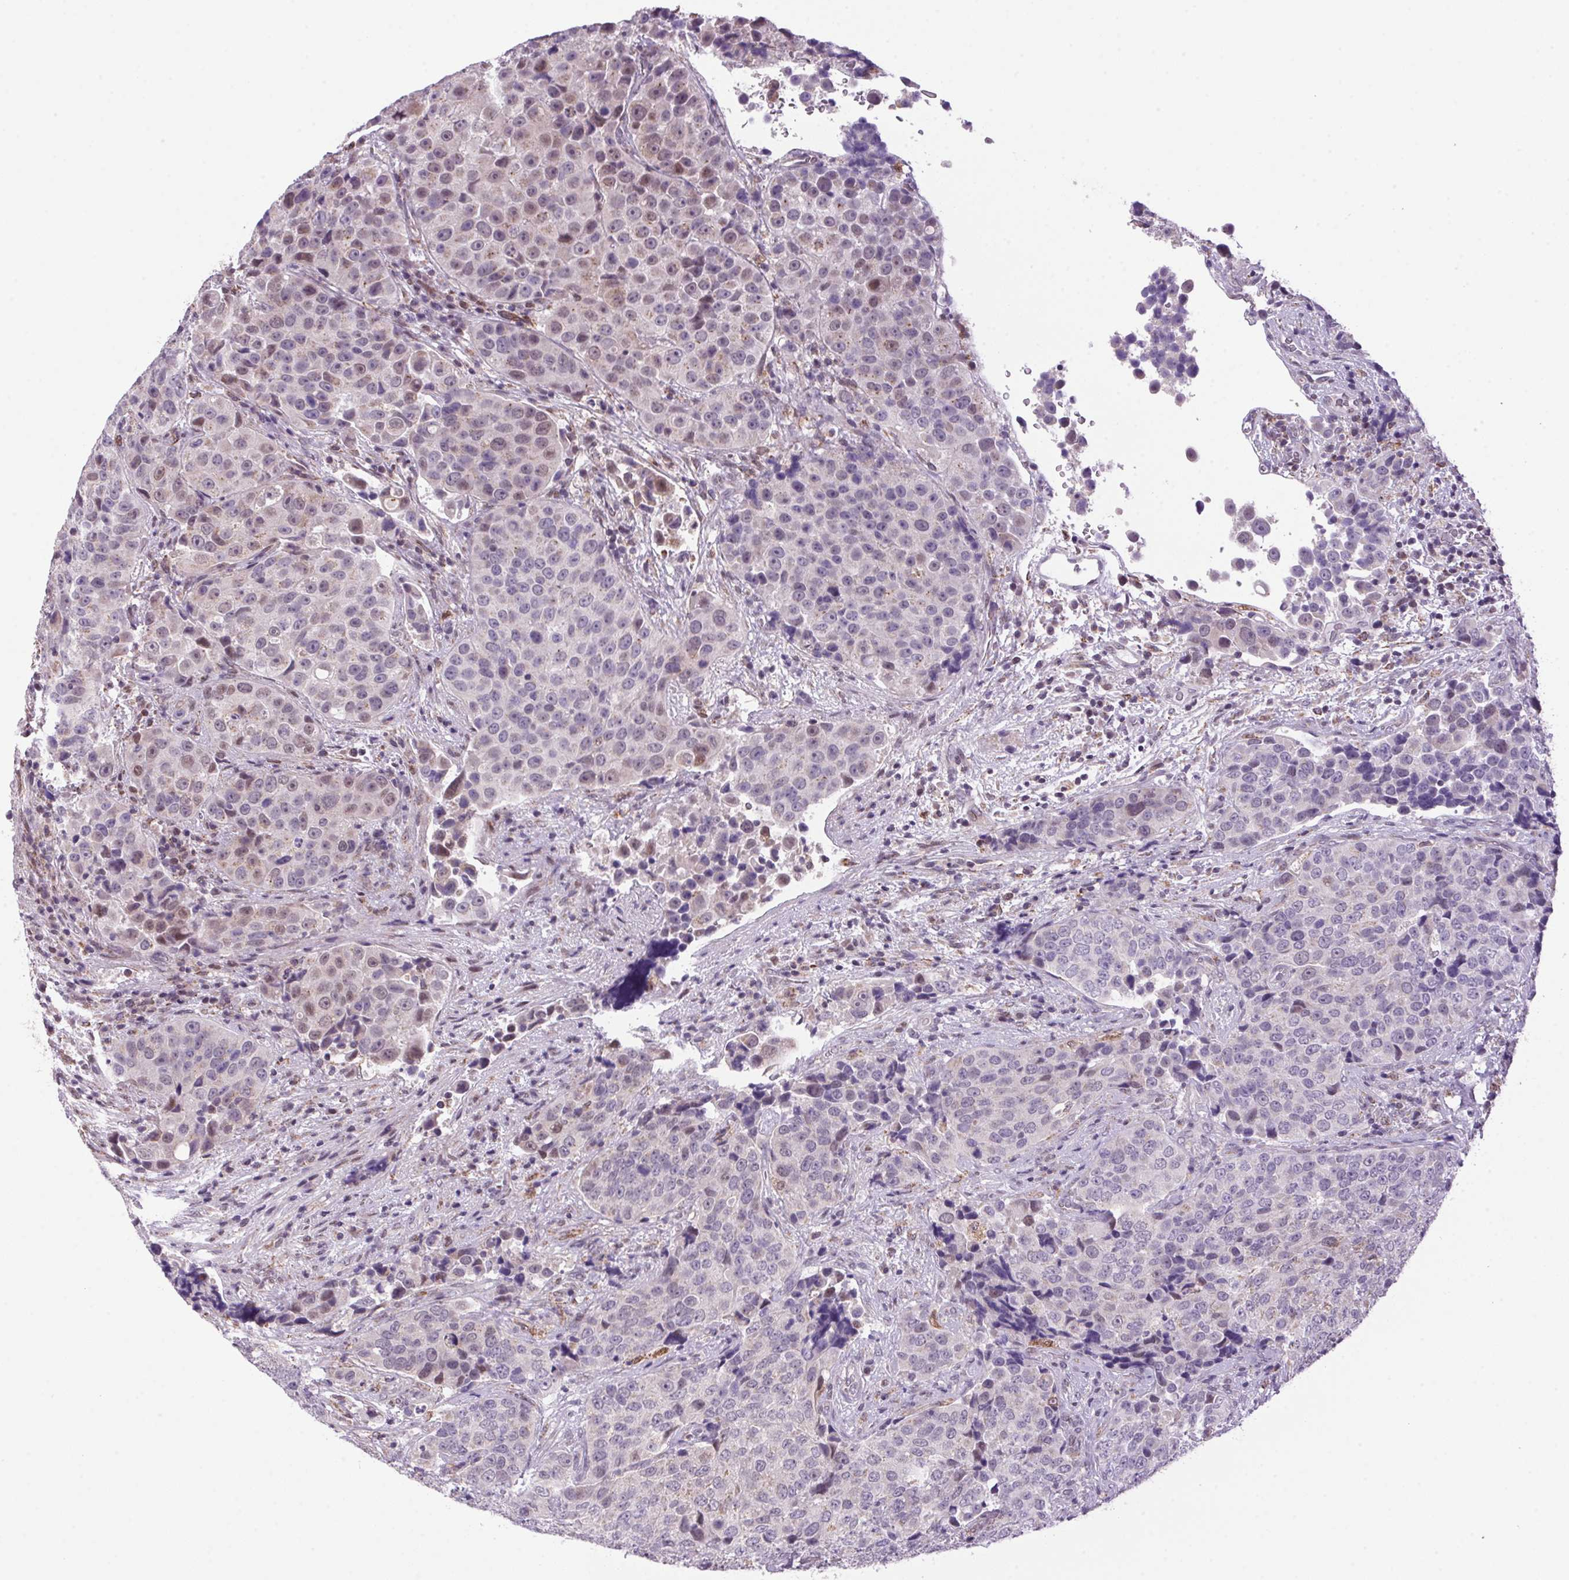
{"staining": {"intensity": "weak", "quantity": "<25%", "location": "cytoplasmic/membranous"}, "tissue": "urothelial cancer", "cell_type": "Tumor cells", "image_type": "cancer", "snomed": [{"axis": "morphology", "description": "Urothelial carcinoma, NOS"}, {"axis": "topography", "description": "Urinary bladder"}], "caption": "Protein analysis of urothelial cancer shows no significant expression in tumor cells.", "gene": "AKR1E2", "patient": {"sex": "male", "age": 52}}